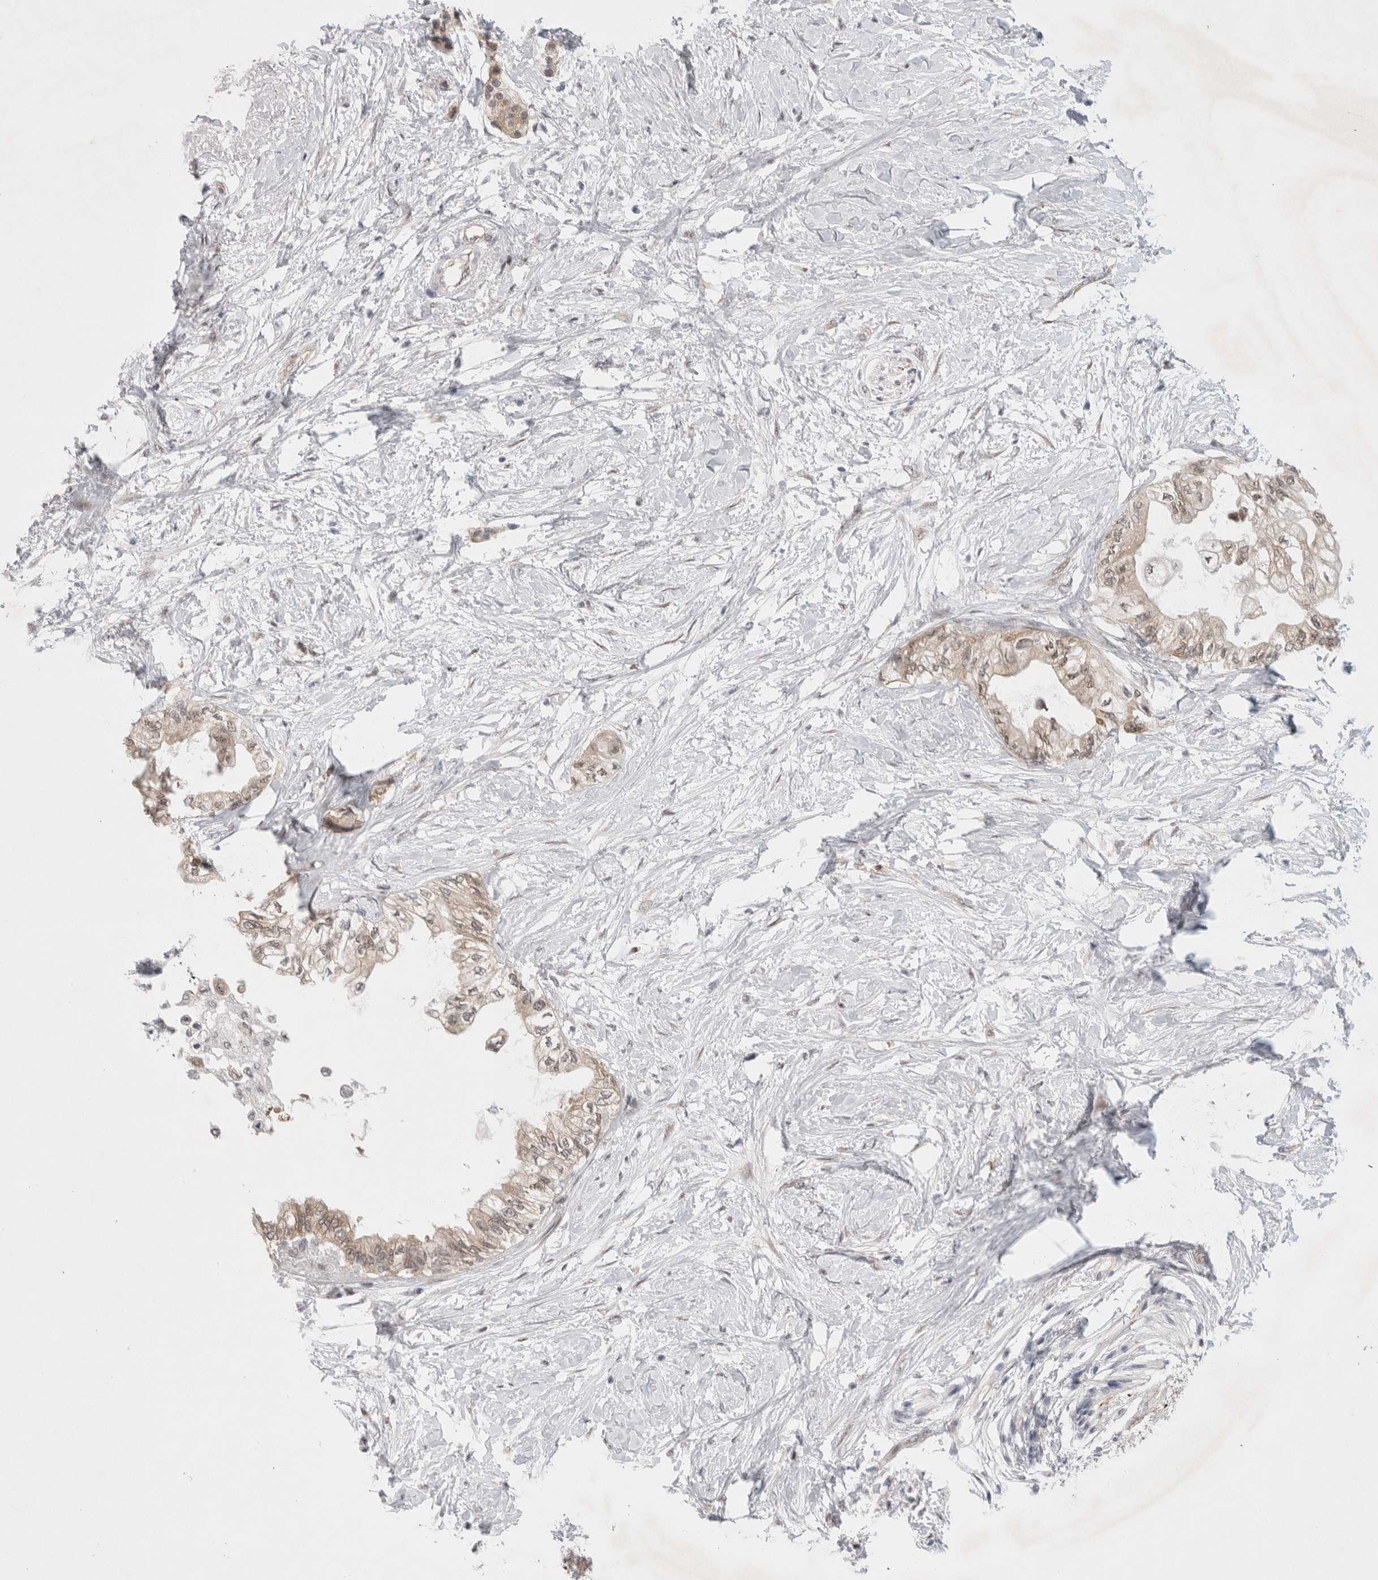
{"staining": {"intensity": "weak", "quantity": ">75%", "location": "cytoplasmic/membranous,nuclear"}, "tissue": "pancreatic cancer", "cell_type": "Tumor cells", "image_type": "cancer", "snomed": [{"axis": "morphology", "description": "Normal tissue, NOS"}, {"axis": "morphology", "description": "Adenocarcinoma, NOS"}, {"axis": "topography", "description": "Pancreas"}, {"axis": "topography", "description": "Duodenum"}], "caption": "Adenocarcinoma (pancreatic) tissue exhibits weak cytoplasmic/membranous and nuclear positivity in about >75% of tumor cells, visualized by immunohistochemistry.", "gene": "WIPF2", "patient": {"sex": "female", "age": 60}}